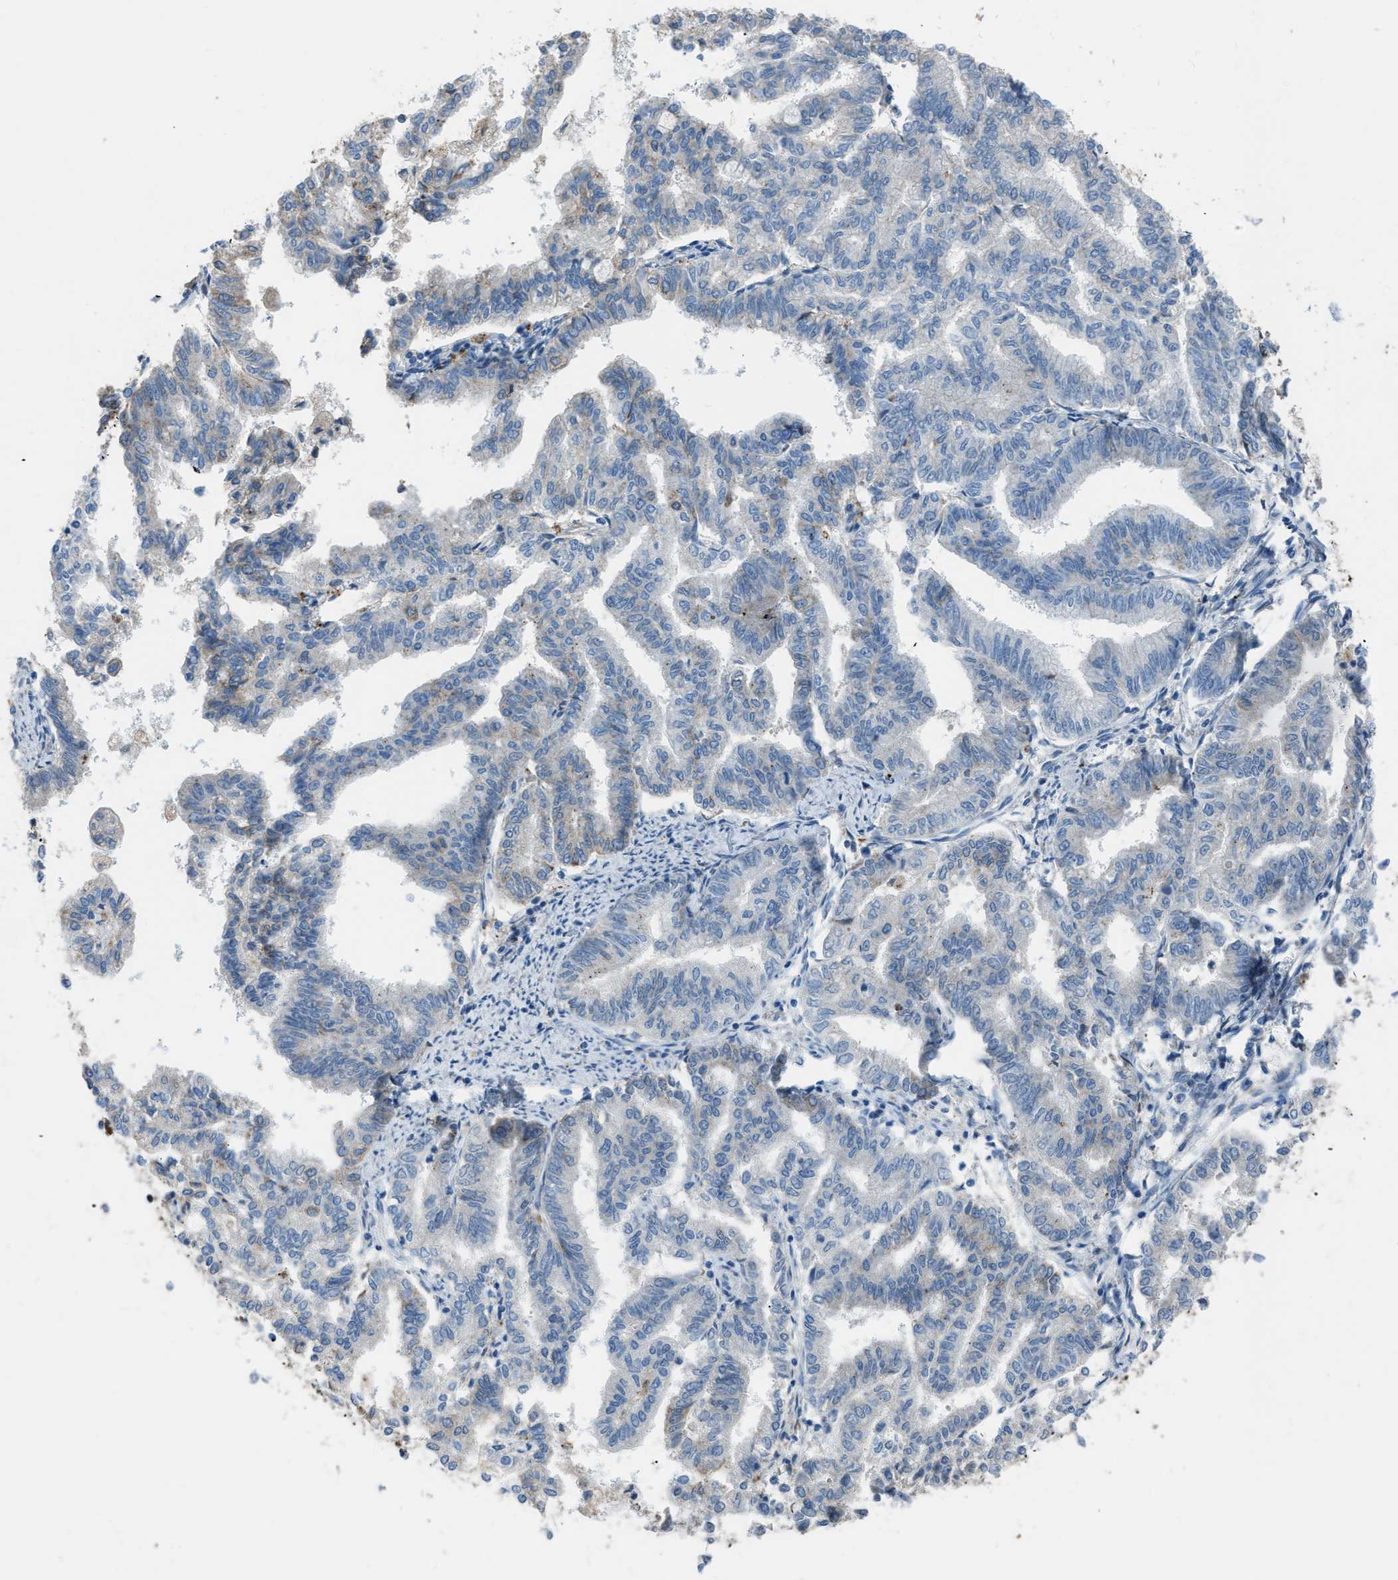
{"staining": {"intensity": "negative", "quantity": "none", "location": "none"}, "tissue": "endometrial cancer", "cell_type": "Tumor cells", "image_type": "cancer", "snomed": [{"axis": "morphology", "description": "Adenocarcinoma, NOS"}, {"axis": "topography", "description": "Endometrium"}], "caption": "Immunohistochemistry (IHC) histopathology image of human endometrial adenocarcinoma stained for a protein (brown), which shows no positivity in tumor cells.", "gene": "SMIM20", "patient": {"sex": "female", "age": 79}}